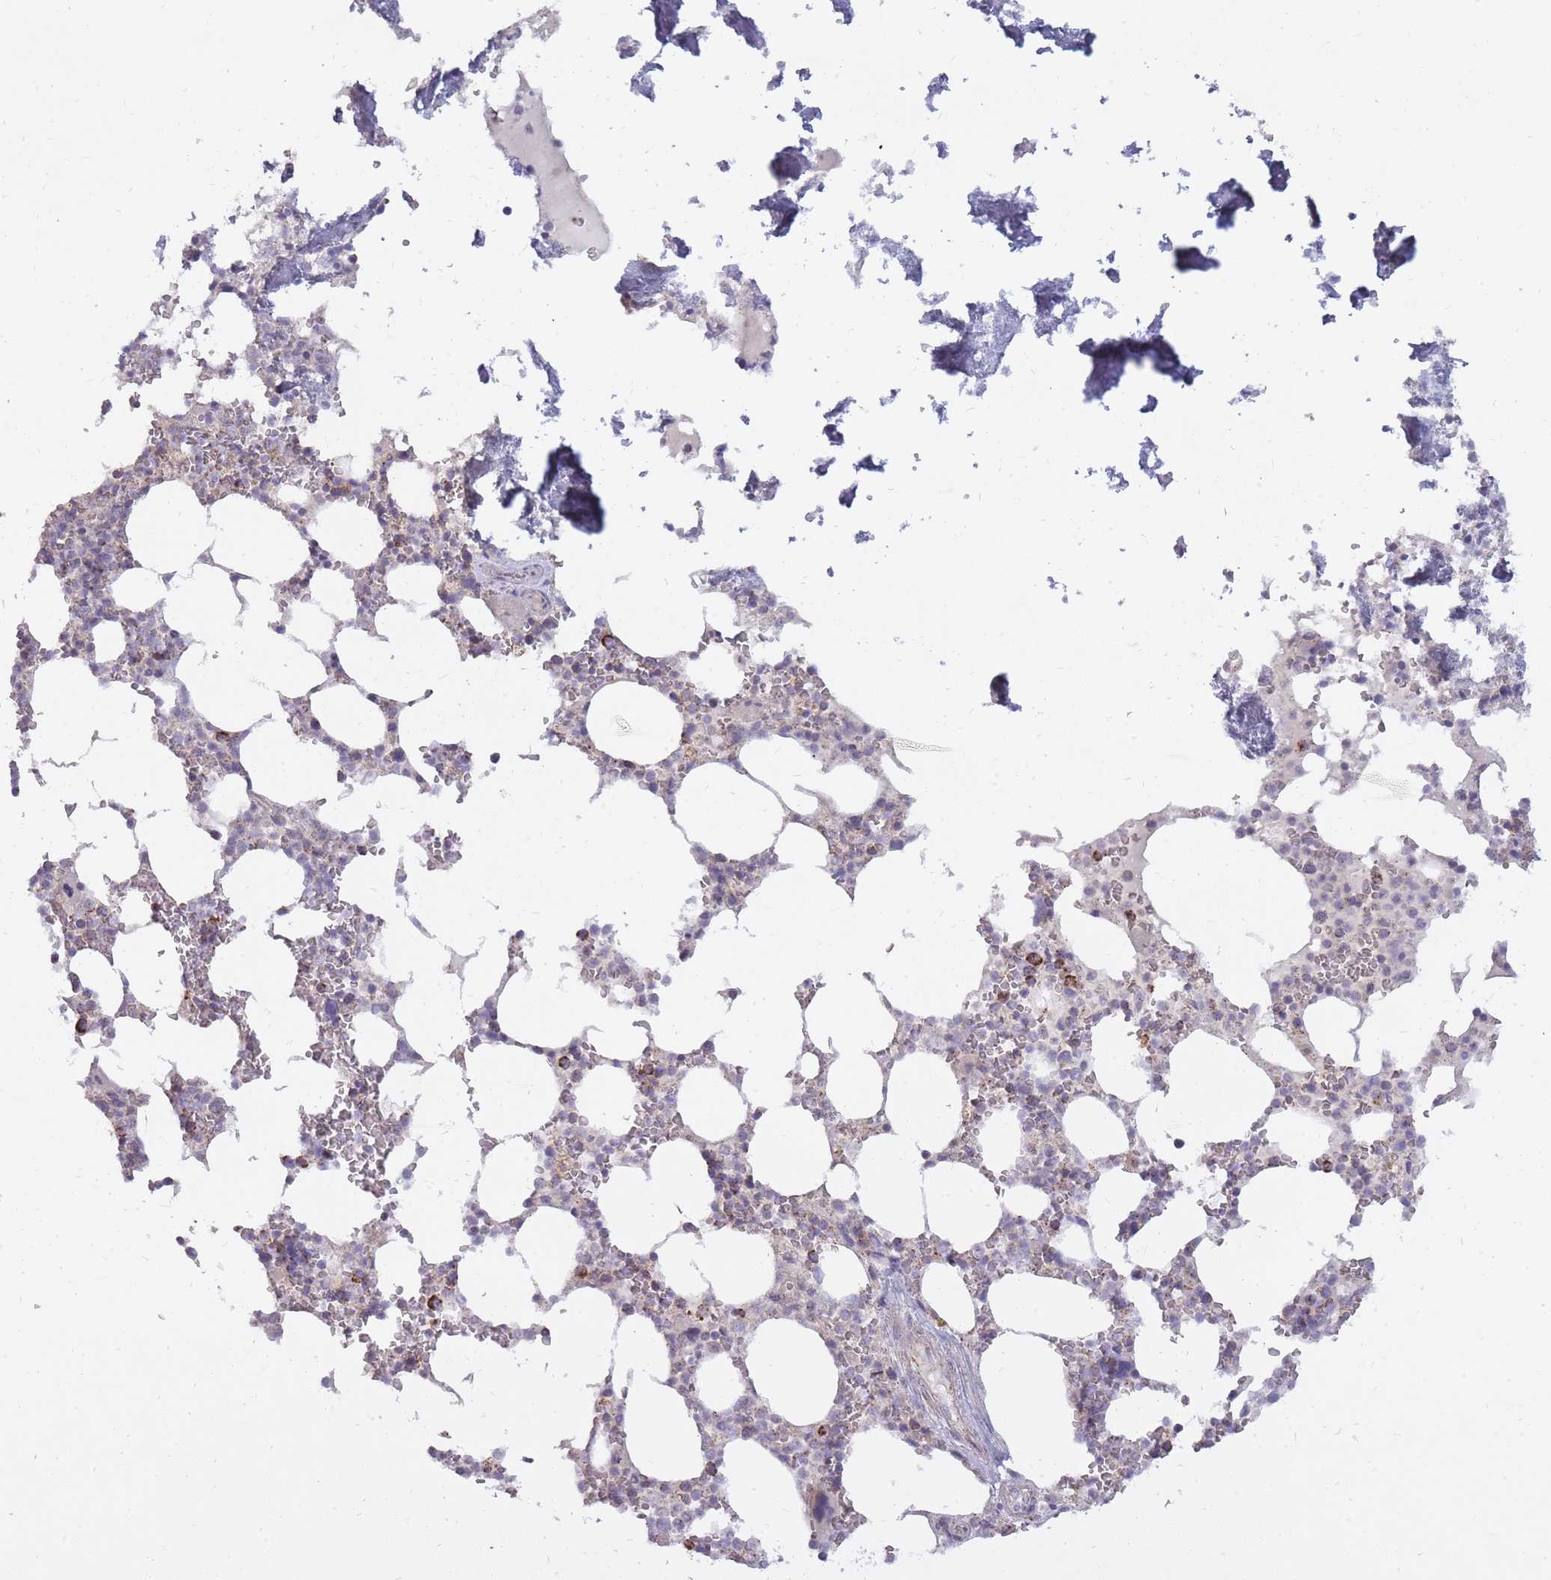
{"staining": {"intensity": "strong", "quantity": "<25%", "location": "cytoplasmic/membranous"}, "tissue": "bone marrow", "cell_type": "Hematopoietic cells", "image_type": "normal", "snomed": [{"axis": "morphology", "description": "Normal tissue, NOS"}, {"axis": "topography", "description": "Bone marrow"}], "caption": "Strong cytoplasmic/membranous expression for a protein is seen in about <25% of hematopoietic cells of benign bone marrow using immunohistochemistry (IHC).", "gene": "ALKBH4", "patient": {"sex": "male", "age": 64}}